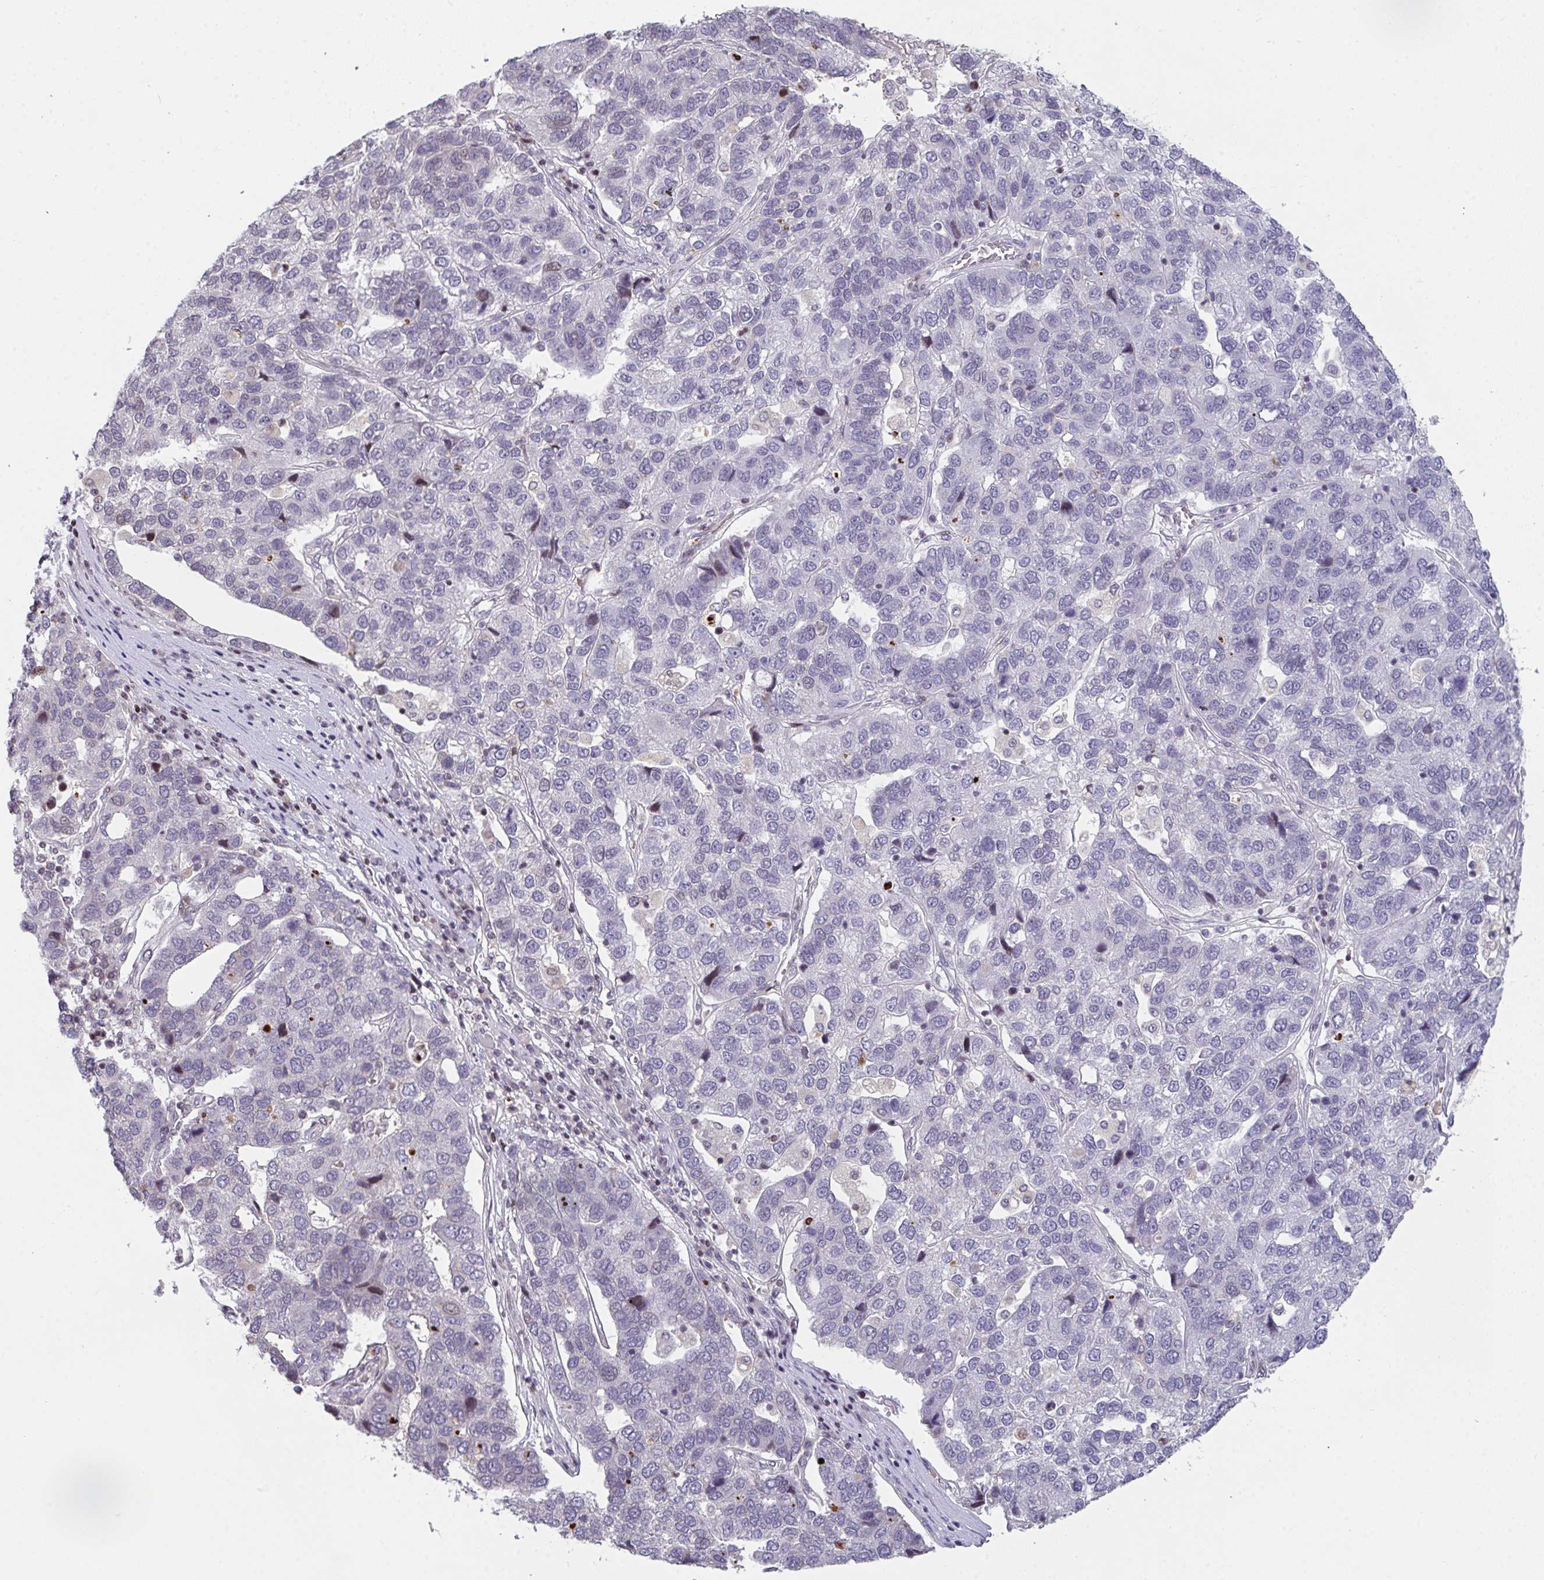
{"staining": {"intensity": "negative", "quantity": "none", "location": "none"}, "tissue": "pancreatic cancer", "cell_type": "Tumor cells", "image_type": "cancer", "snomed": [{"axis": "morphology", "description": "Adenocarcinoma, NOS"}, {"axis": "topography", "description": "Pancreas"}], "caption": "Tumor cells show no significant expression in pancreatic adenocarcinoma. Nuclei are stained in blue.", "gene": "PCDHB8", "patient": {"sex": "female", "age": 61}}